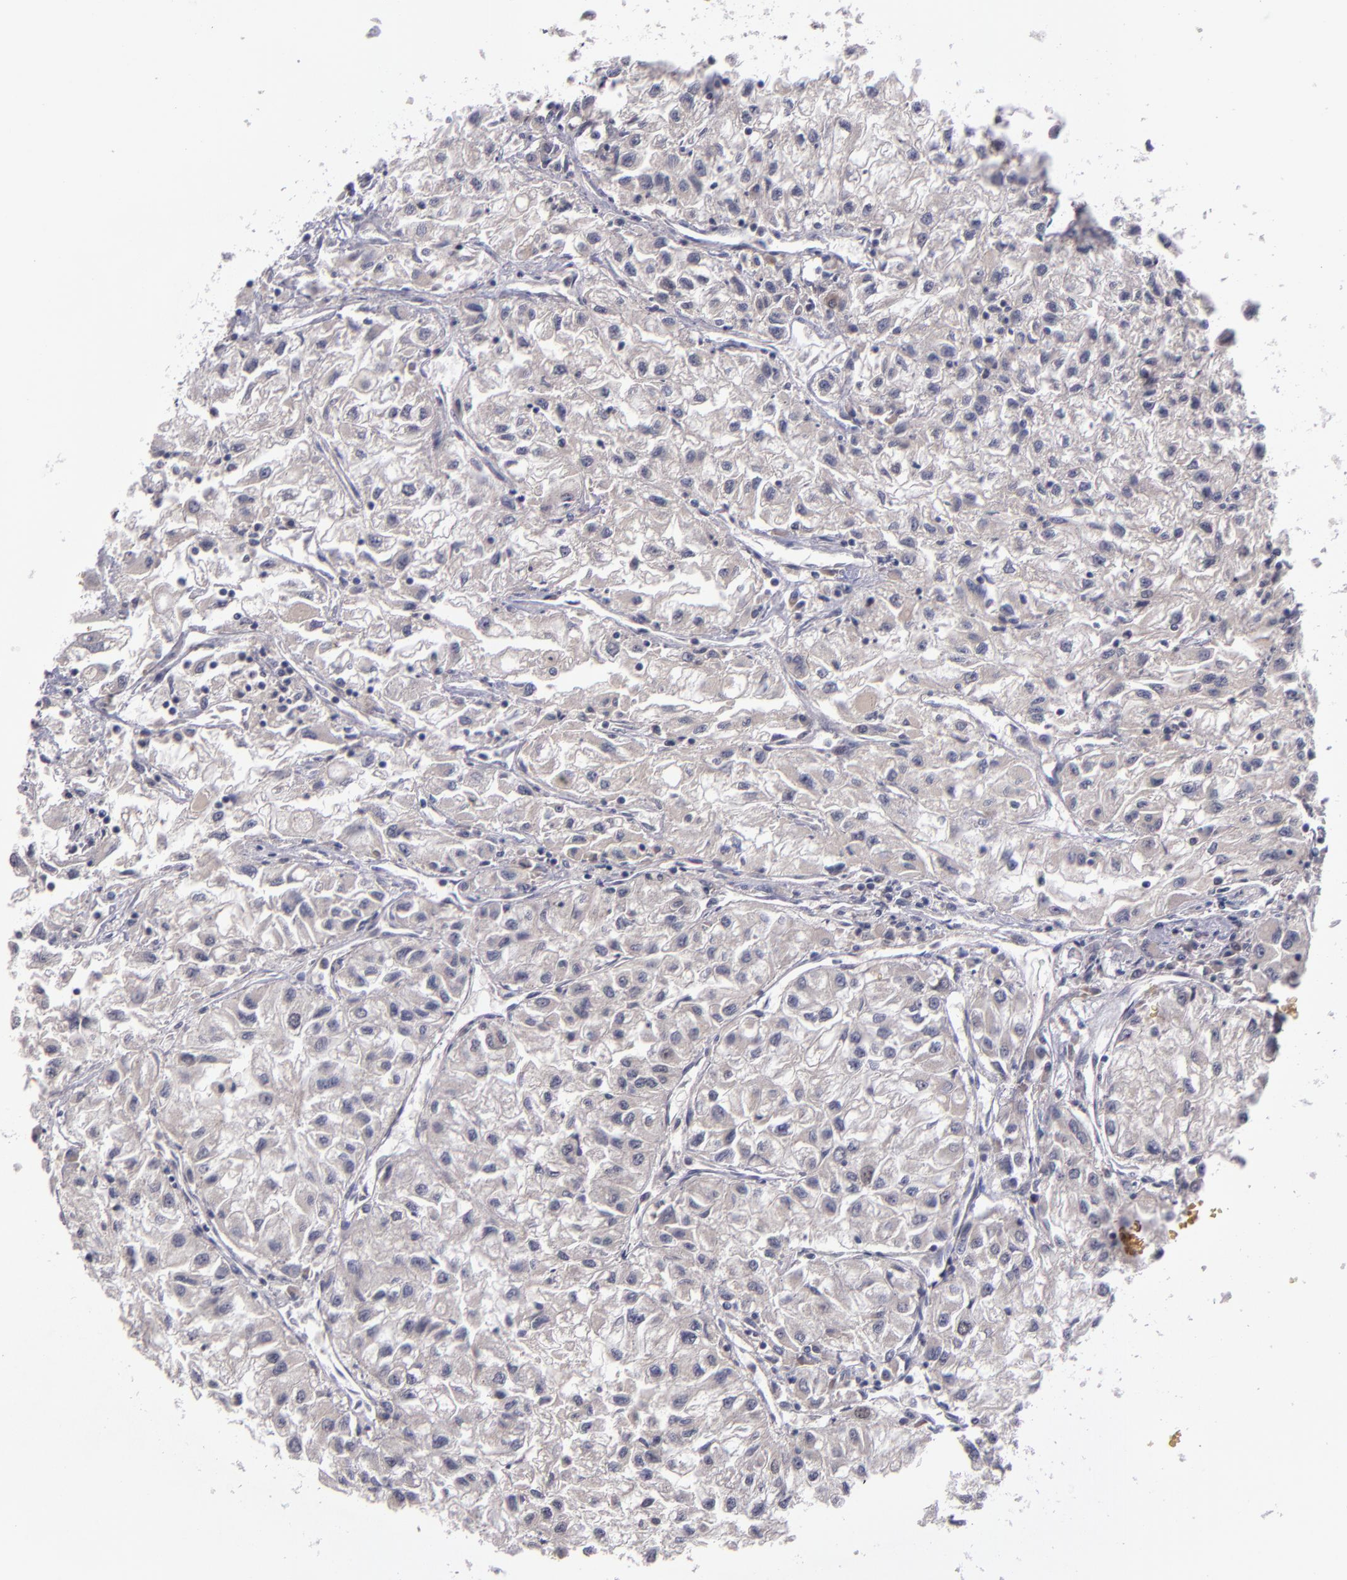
{"staining": {"intensity": "negative", "quantity": "none", "location": "none"}, "tissue": "renal cancer", "cell_type": "Tumor cells", "image_type": "cancer", "snomed": [{"axis": "morphology", "description": "Adenocarcinoma, NOS"}, {"axis": "topography", "description": "Kidney"}], "caption": "This image is of renal cancer stained with IHC to label a protein in brown with the nuclei are counter-stained blue. There is no positivity in tumor cells.", "gene": "CDC7", "patient": {"sex": "male", "age": 59}}